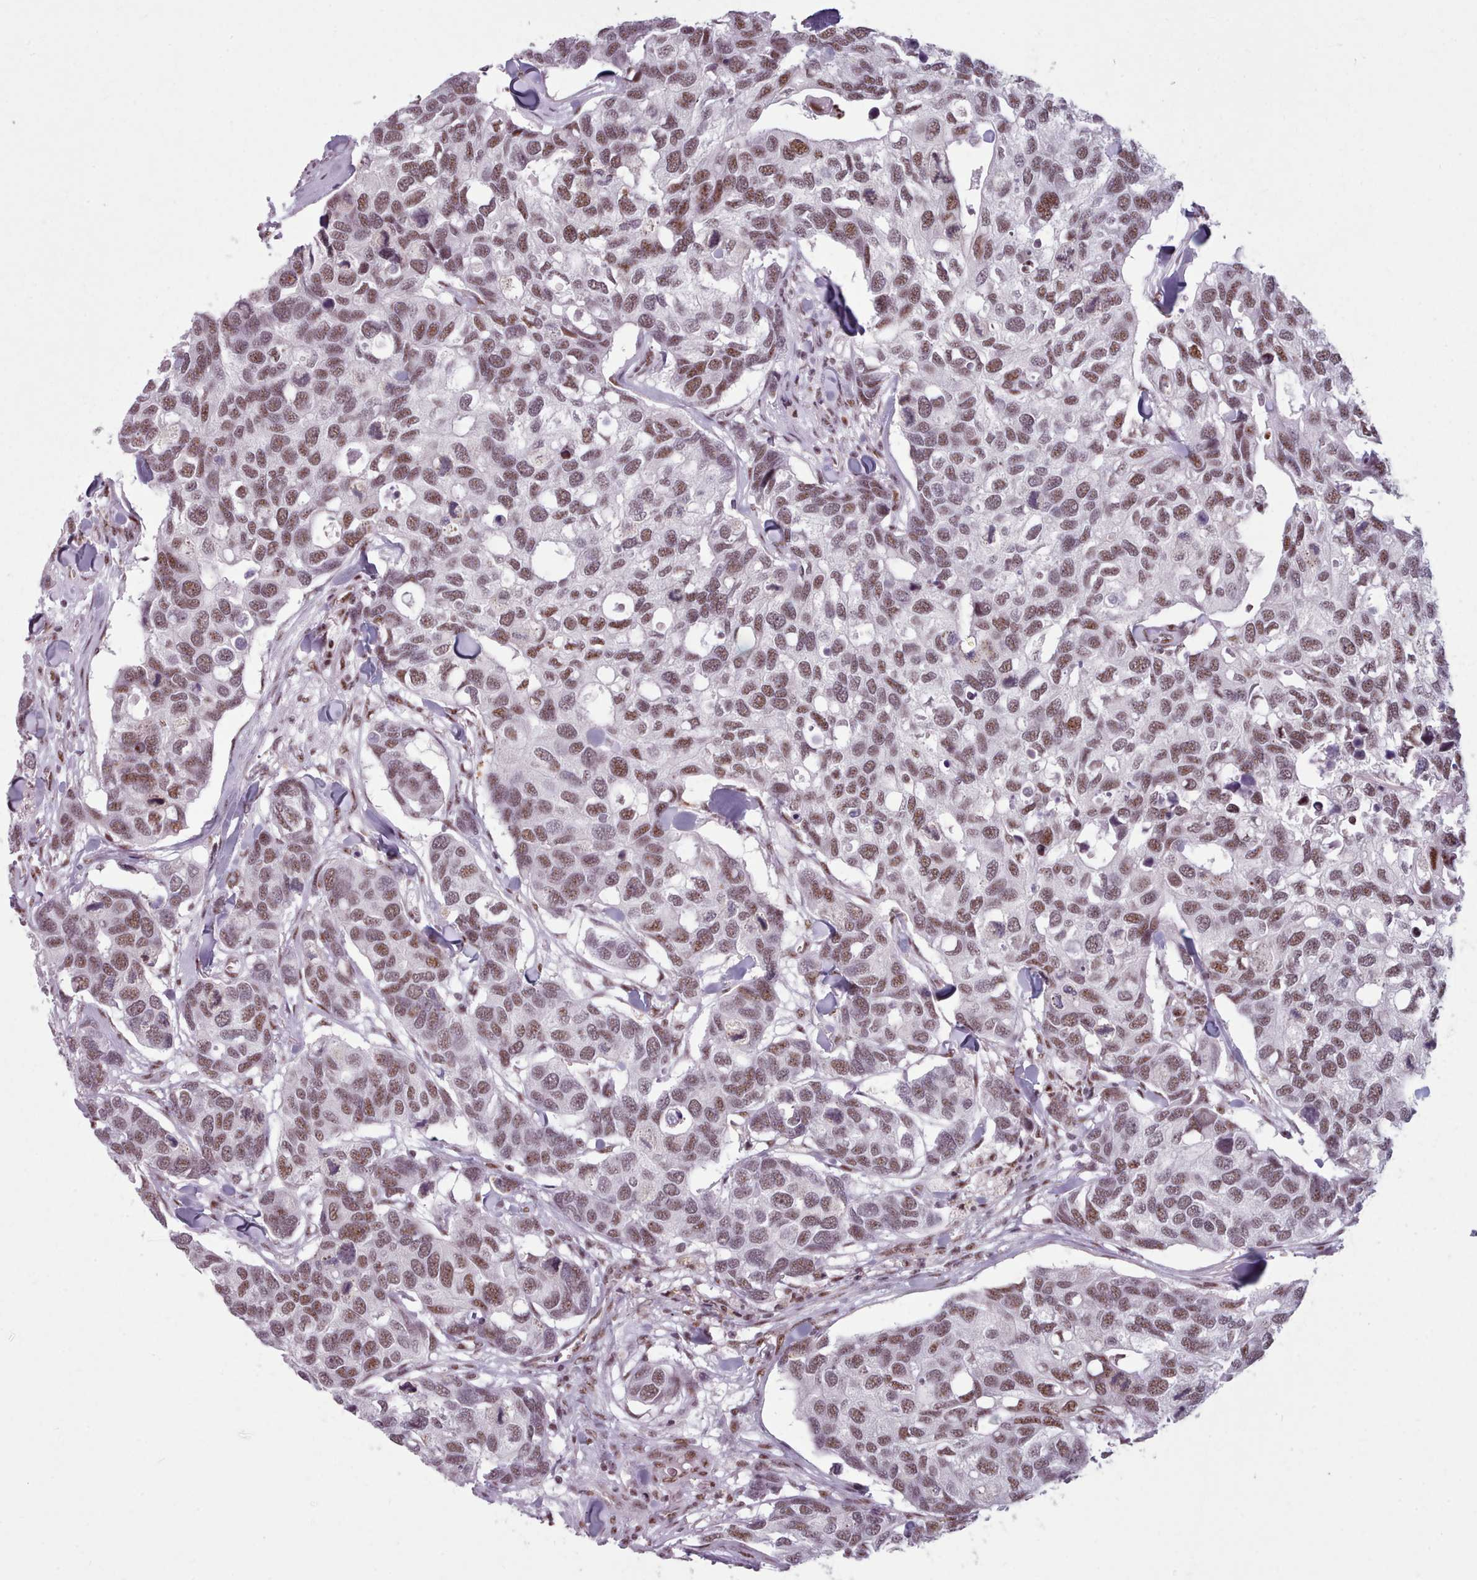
{"staining": {"intensity": "moderate", "quantity": ">75%", "location": "nuclear"}, "tissue": "breast cancer", "cell_type": "Tumor cells", "image_type": "cancer", "snomed": [{"axis": "morphology", "description": "Duct carcinoma"}, {"axis": "topography", "description": "Breast"}], "caption": "Breast intraductal carcinoma stained with a protein marker exhibits moderate staining in tumor cells.", "gene": "SRRM1", "patient": {"sex": "female", "age": 83}}